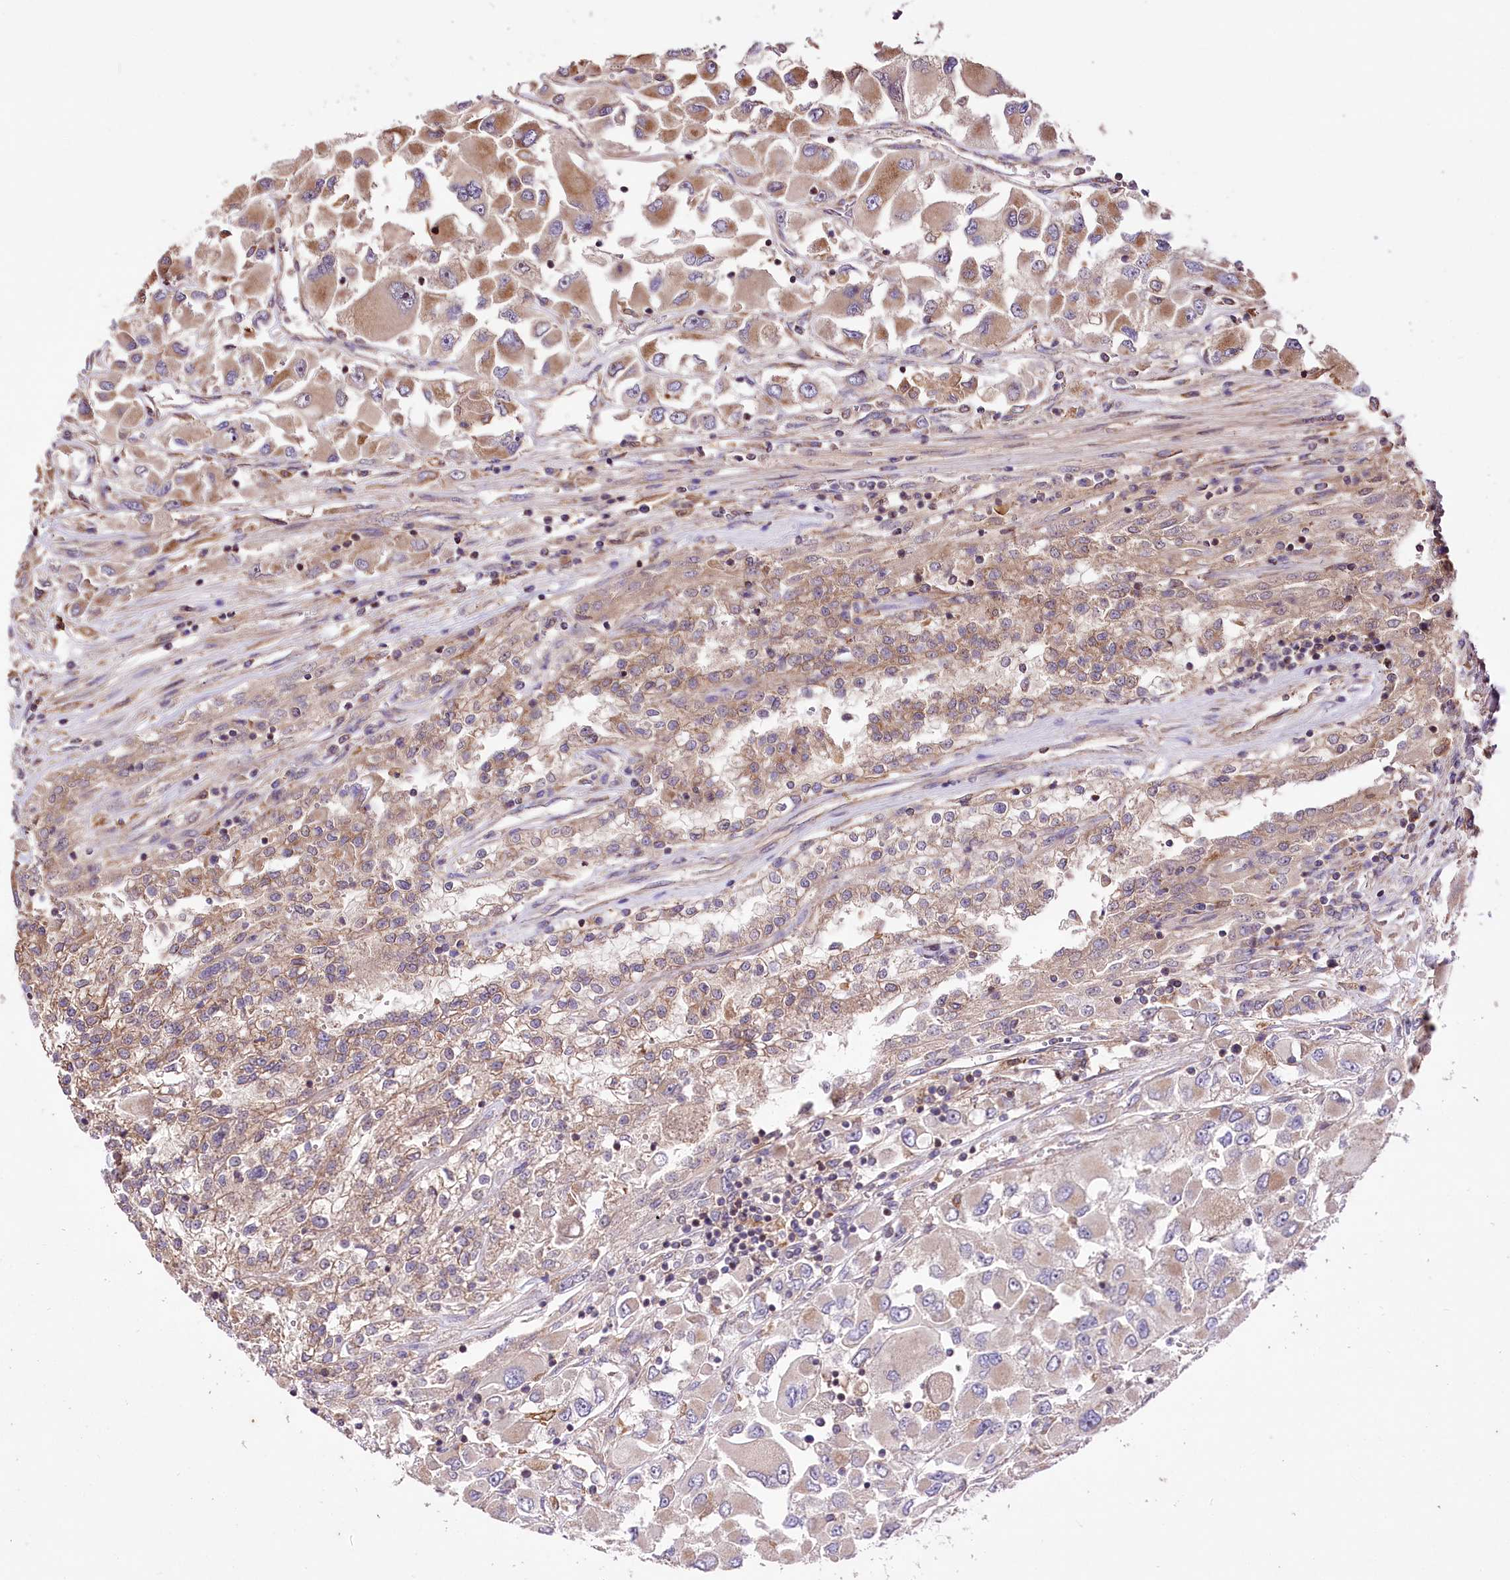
{"staining": {"intensity": "moderate", "quantity": "25%-75%", "location": "cytoplasmic/membranous"}, "tissue": "renal cancer", "cell_type": "Tumor cells", "image_type": "cancer", "snomed": [{"axis": "morphology", "description": "Adenocarcinoma, NOS"}, {"axis": "topography", "description": "Kidney"}], "caption": "About 25%-75% of tumor cells in renal cancer (adenocarcinoma) display moderate cytoplasmic/membranous protein expression as visualized by brown immunohistochemical staining.", "gene": "WWC1", "patient": {"sex": "female", "age": 52}}